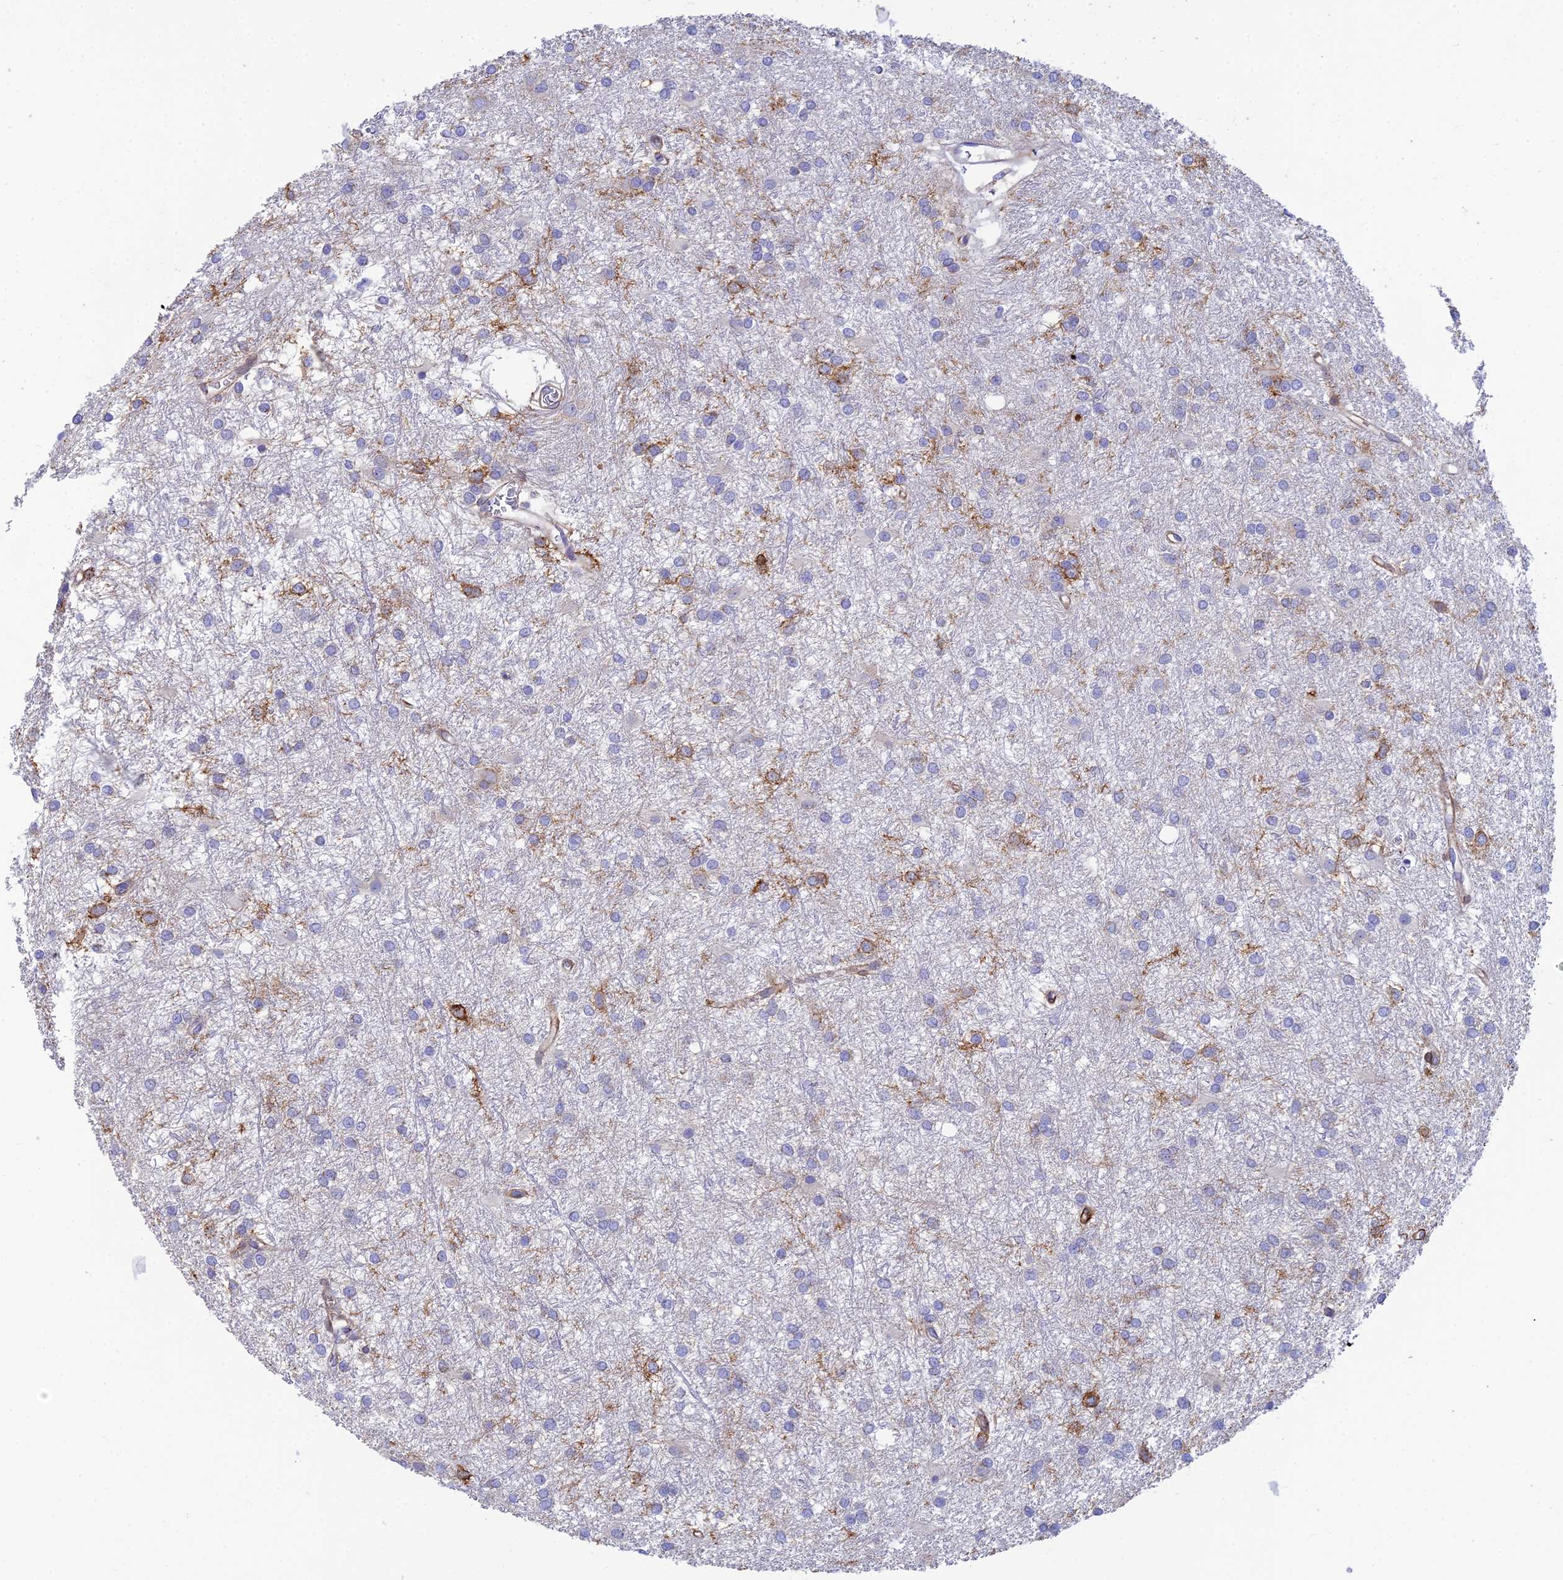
{"staining": {"intensity": "moderate", "quantity": "<25%", "location": "cytoplasmic/membranous"}, "tissue": "glioma", "cell_type": "Tumor cells", "image_type": "cancer", "snomed": [{"axis": "morphology", "description": "Glioma, malignant, High grade"}, {"axis": "topography", "description": "Brain"}], "caption": "An image of malignant glioma (high-grade) stained for a protein exhibits moderate cytoplasmic/membranous brown staining in tumor cells. The protein is shown in brown color, while the nuclei are stained blue.", "gene": "CSPG4", "patient": {"sex": "female", "age": 50}}